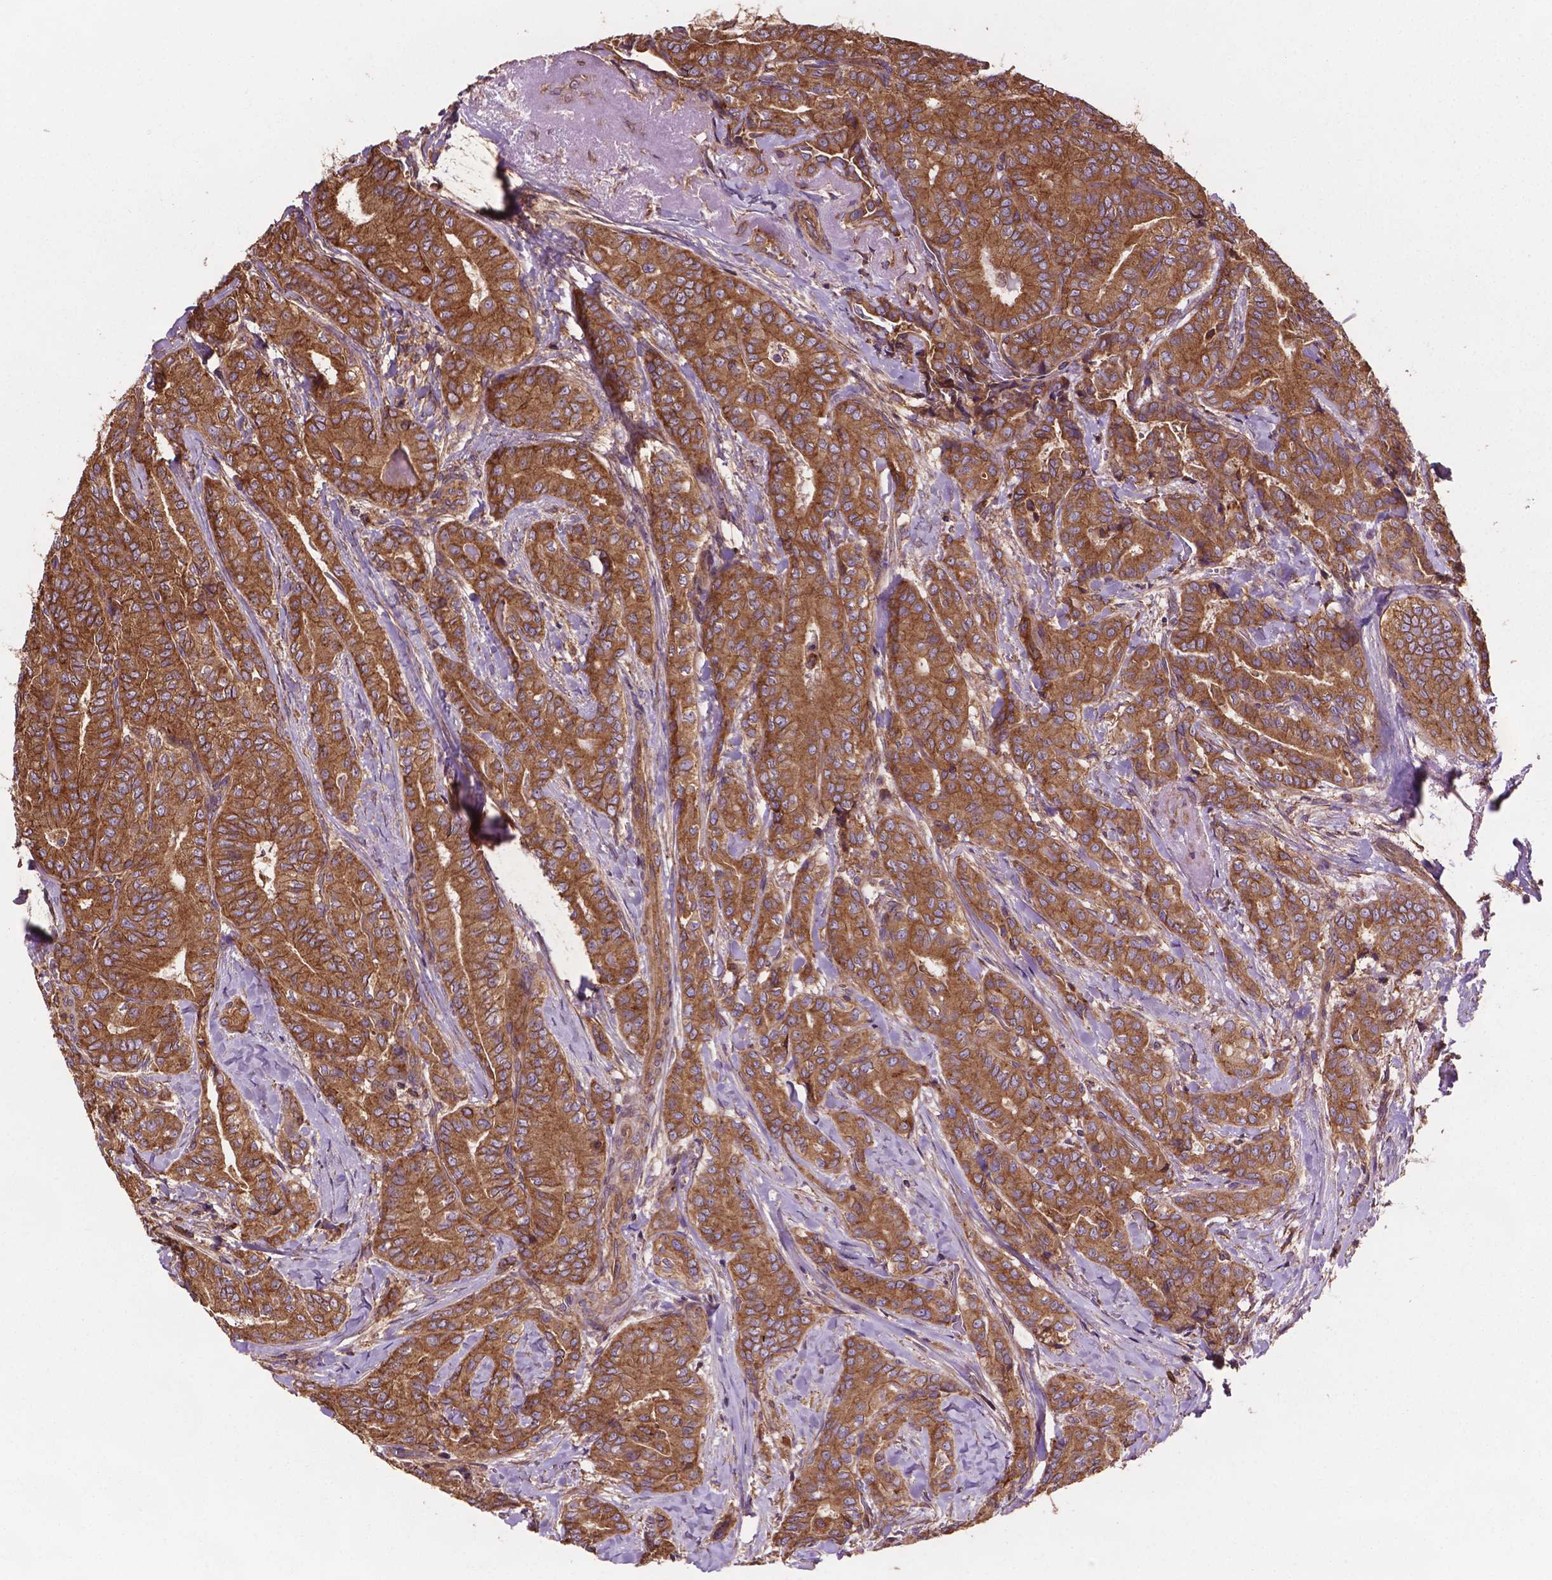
{"staining": {"intensity": "moderate", "quantity": ">75%", "location": "cytoplasmic/membranous"}, "tissue": "thyroid cancer", "cell_type": "Tumor cells", "image_type": "cancer", "snomed": [{"axis": "morphology", "description": "Papillary adenocarcinoma, NOS"}, {"axis": "topography", "description": "Thyroid gland"}], "caption": "Thyroid cancer (papillary adenocarcinoma) stained with a protein marker displays moderate staining in tumor cells.", "gene": "CCDC71L", "patient": {"sex": "male", "age": 61}}